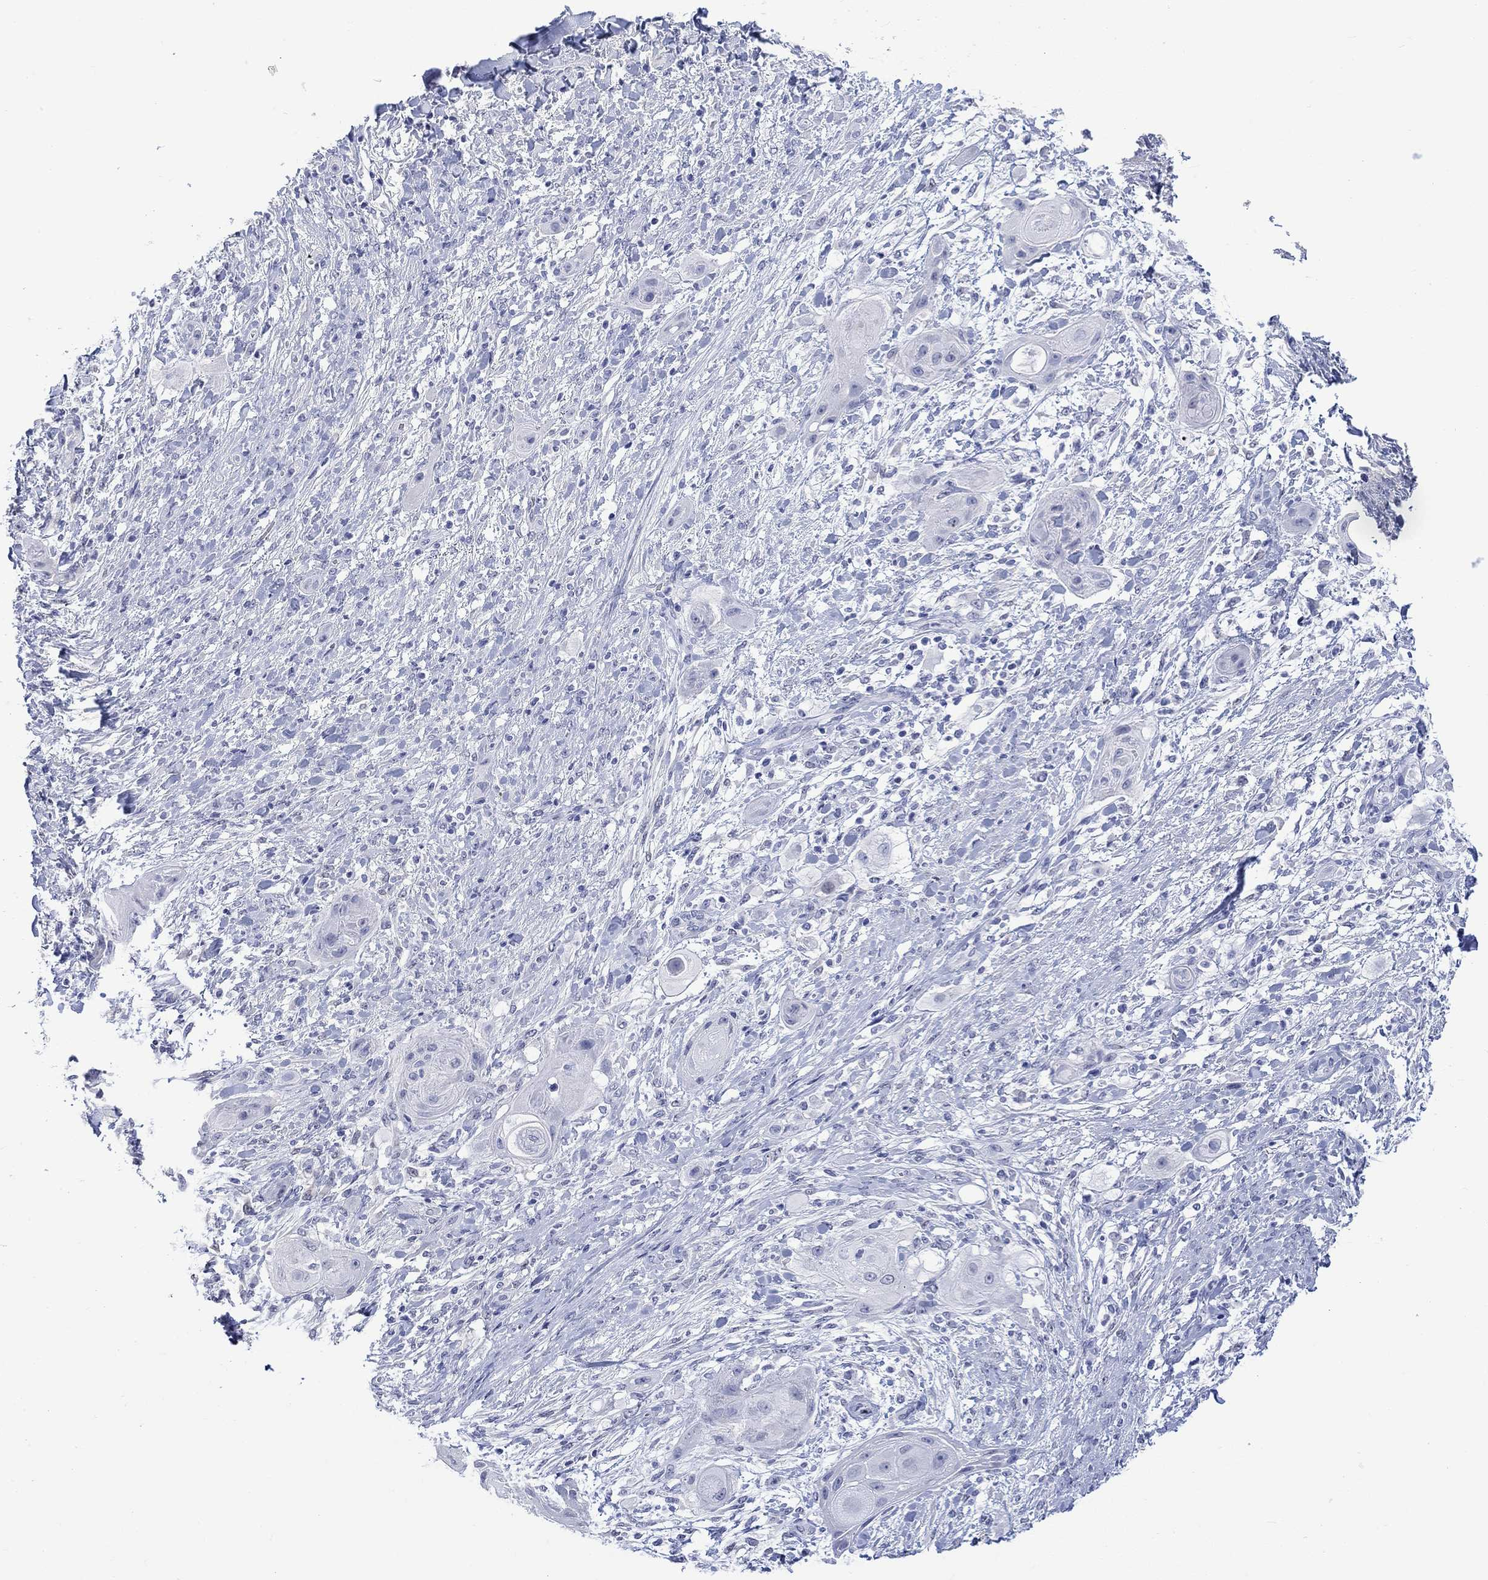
{"staining": {"intensity": "negative", "quantity": "none", "location": "none"}, "tissue": "skin cancer", "cell_type": "Tumor cells", "image_type": "cancer", "snomed": [{"axis": "morphology", "description": "Squamous cell carcinoma, NOS"}, {"axis": "topography", "description": "Skin"}], "caption": "This micrograph is of skin squamous cell carcinoma stained with immunohistochemistry to label a protein in brown with the nuclei are counter-stained blue. There is no staining in tumor cells.", "gene": "MSI1", "patient": {"sex": "male", "age": 62}}